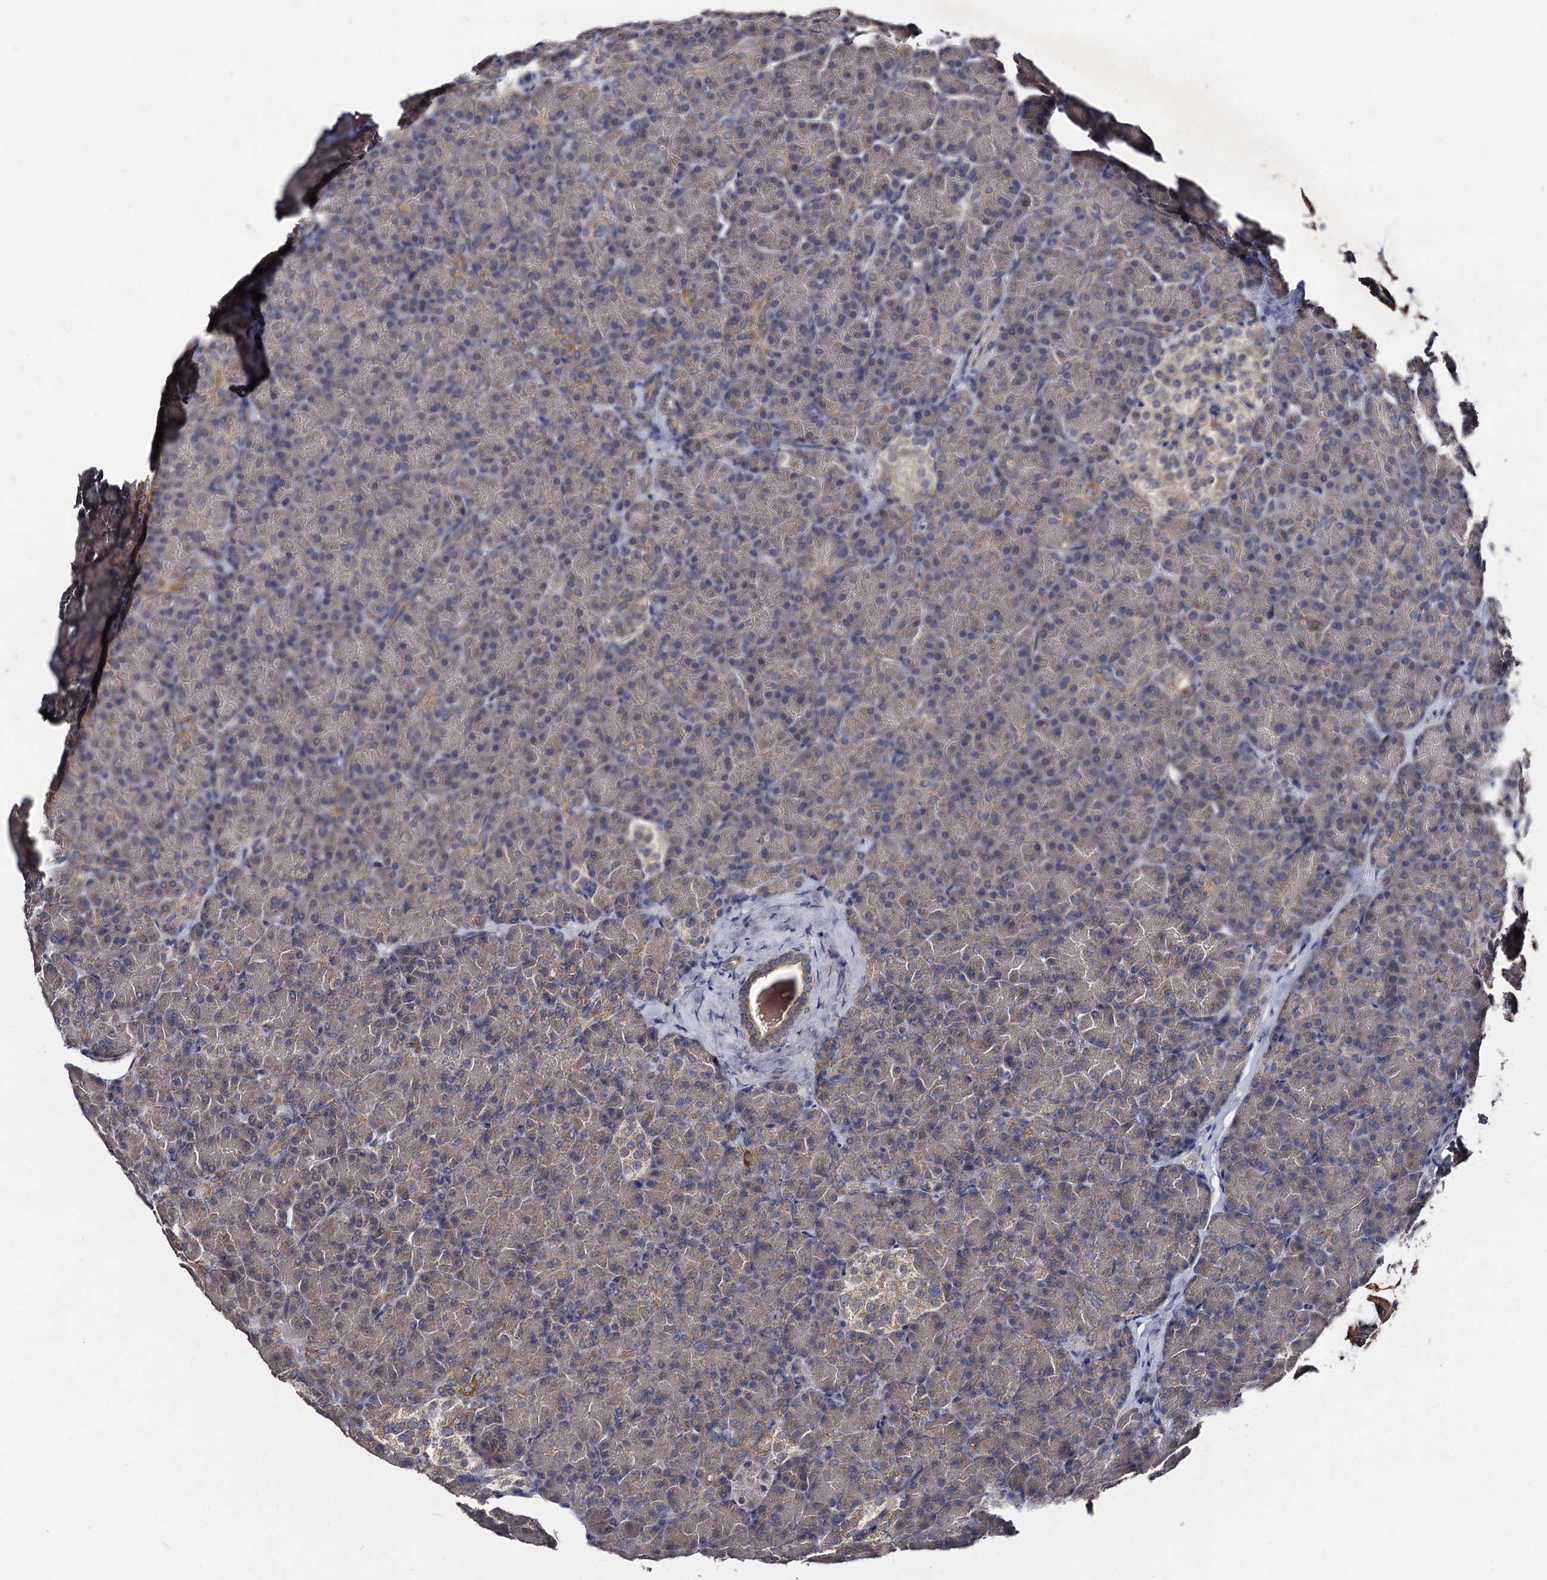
{"staining": {"intensity": "strong", "quantity": "<25%", "location": "cytoplasmic/membranous"}, "tissue": "pancreas", "cell_type": "Exocrine glandular cells", "image_type": "normal", "snomed": [{"axis": "morphology", "description": "Normal tissue, NOS"}, {"axis": "topography", "description": "Pancreas"}], "caption": "About <25% of exocrine glandular cells in unremarkable pancreas display strong cytoplasmic/membranous protein expression as visualized by brown immunohistochemical staining.", "gene": "VPS37D", "patient": {"sex": "female", "age": 43}}